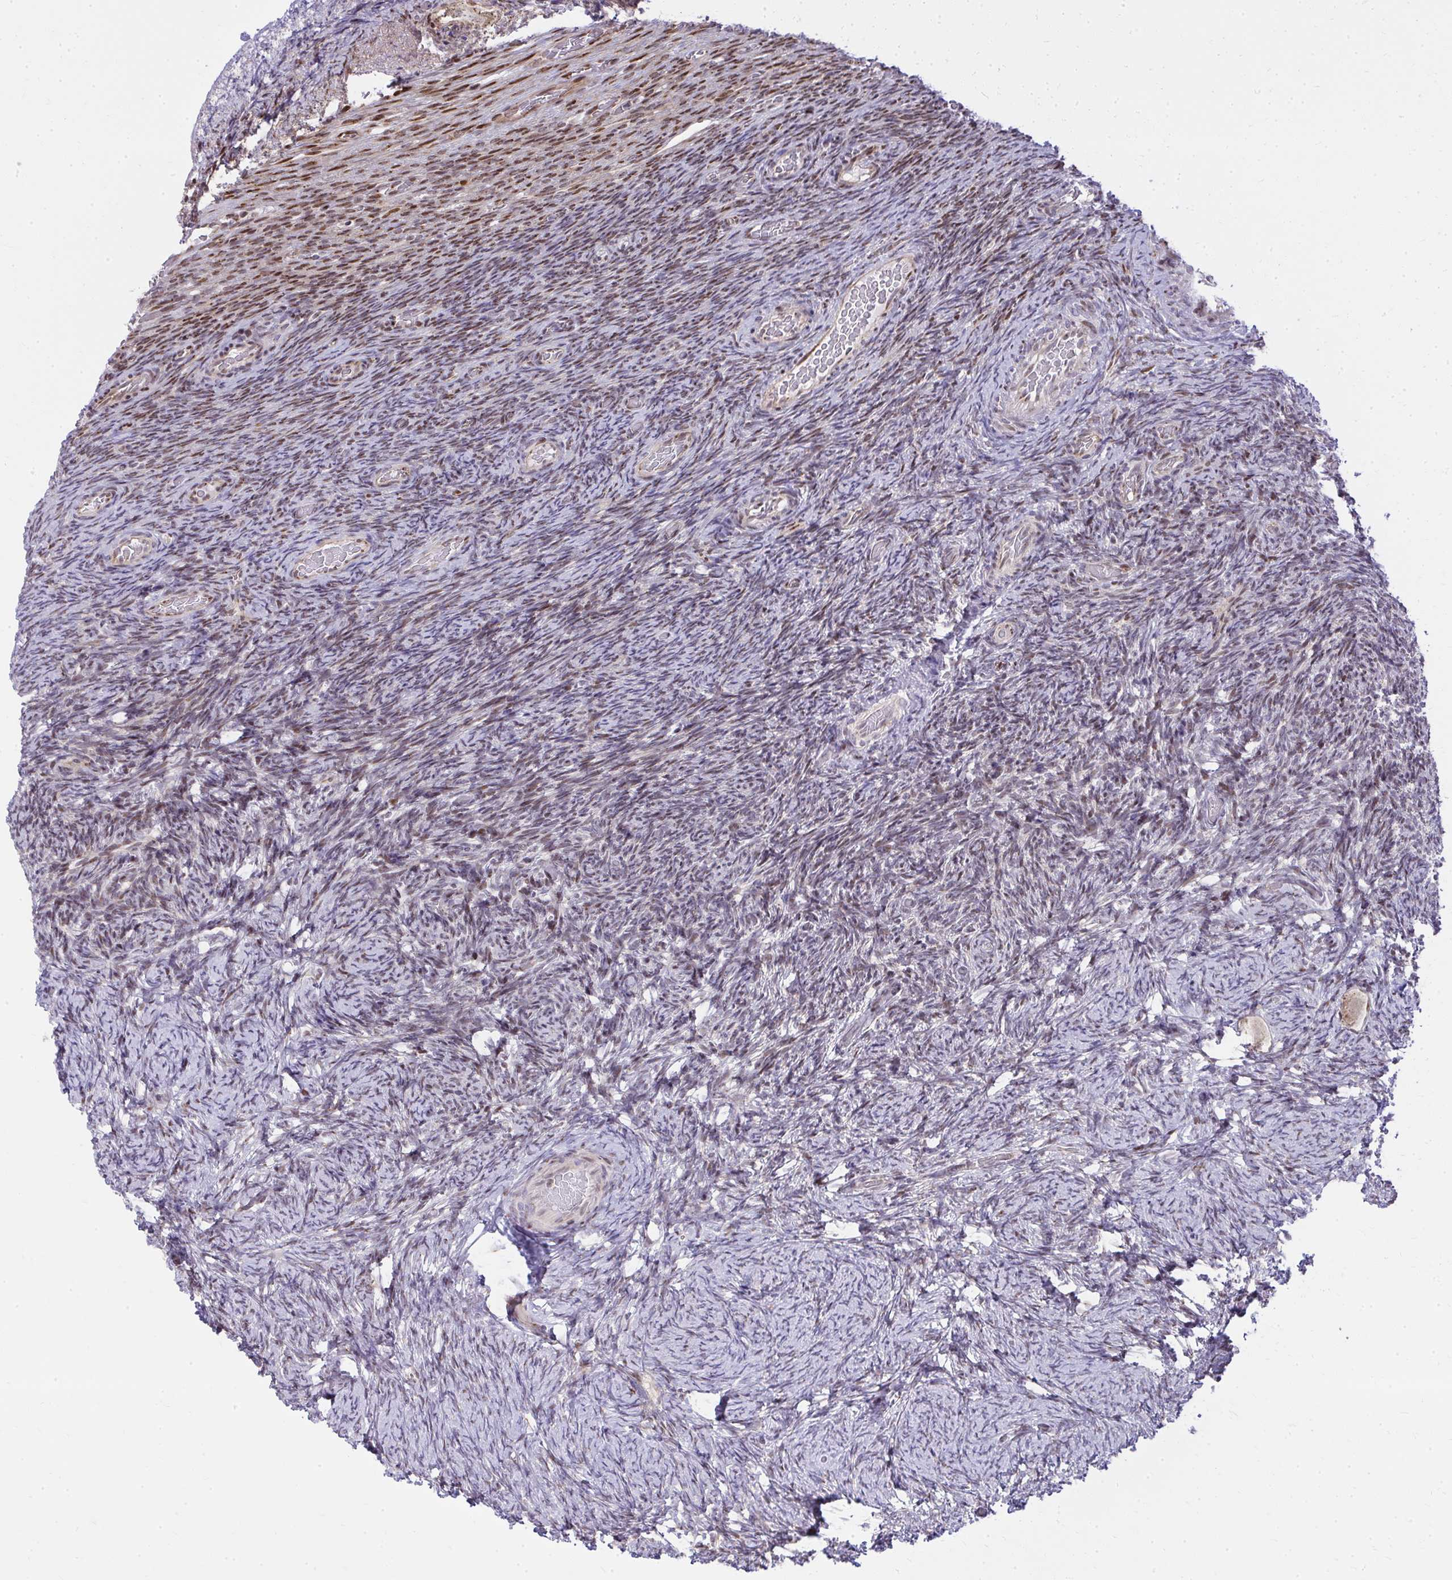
{"staining": {"intensity": "weak", "quantity": ">75%", "location": "cytoplasmic/membranous"}, "tissue": "ovary", "cell_type": "Follicle cells", "image_type": "normal", "snomed": [{"axis": "morphology", "description": "Normal tissue, NOS"}, {"axis": "topography", "description": "Ovary"}], "caption": "Immunohistochemical staining of normal human ovary displays low levels of weak cytoplasmic/membranous positivity in approximately >75% of follicle cells. (DAB (3,3'-diaminobenzidine) = brown stain, brightfield microscopy at high magnification).", "gene": "PIGY", "patient": {"sex": "female", "age": 34}}